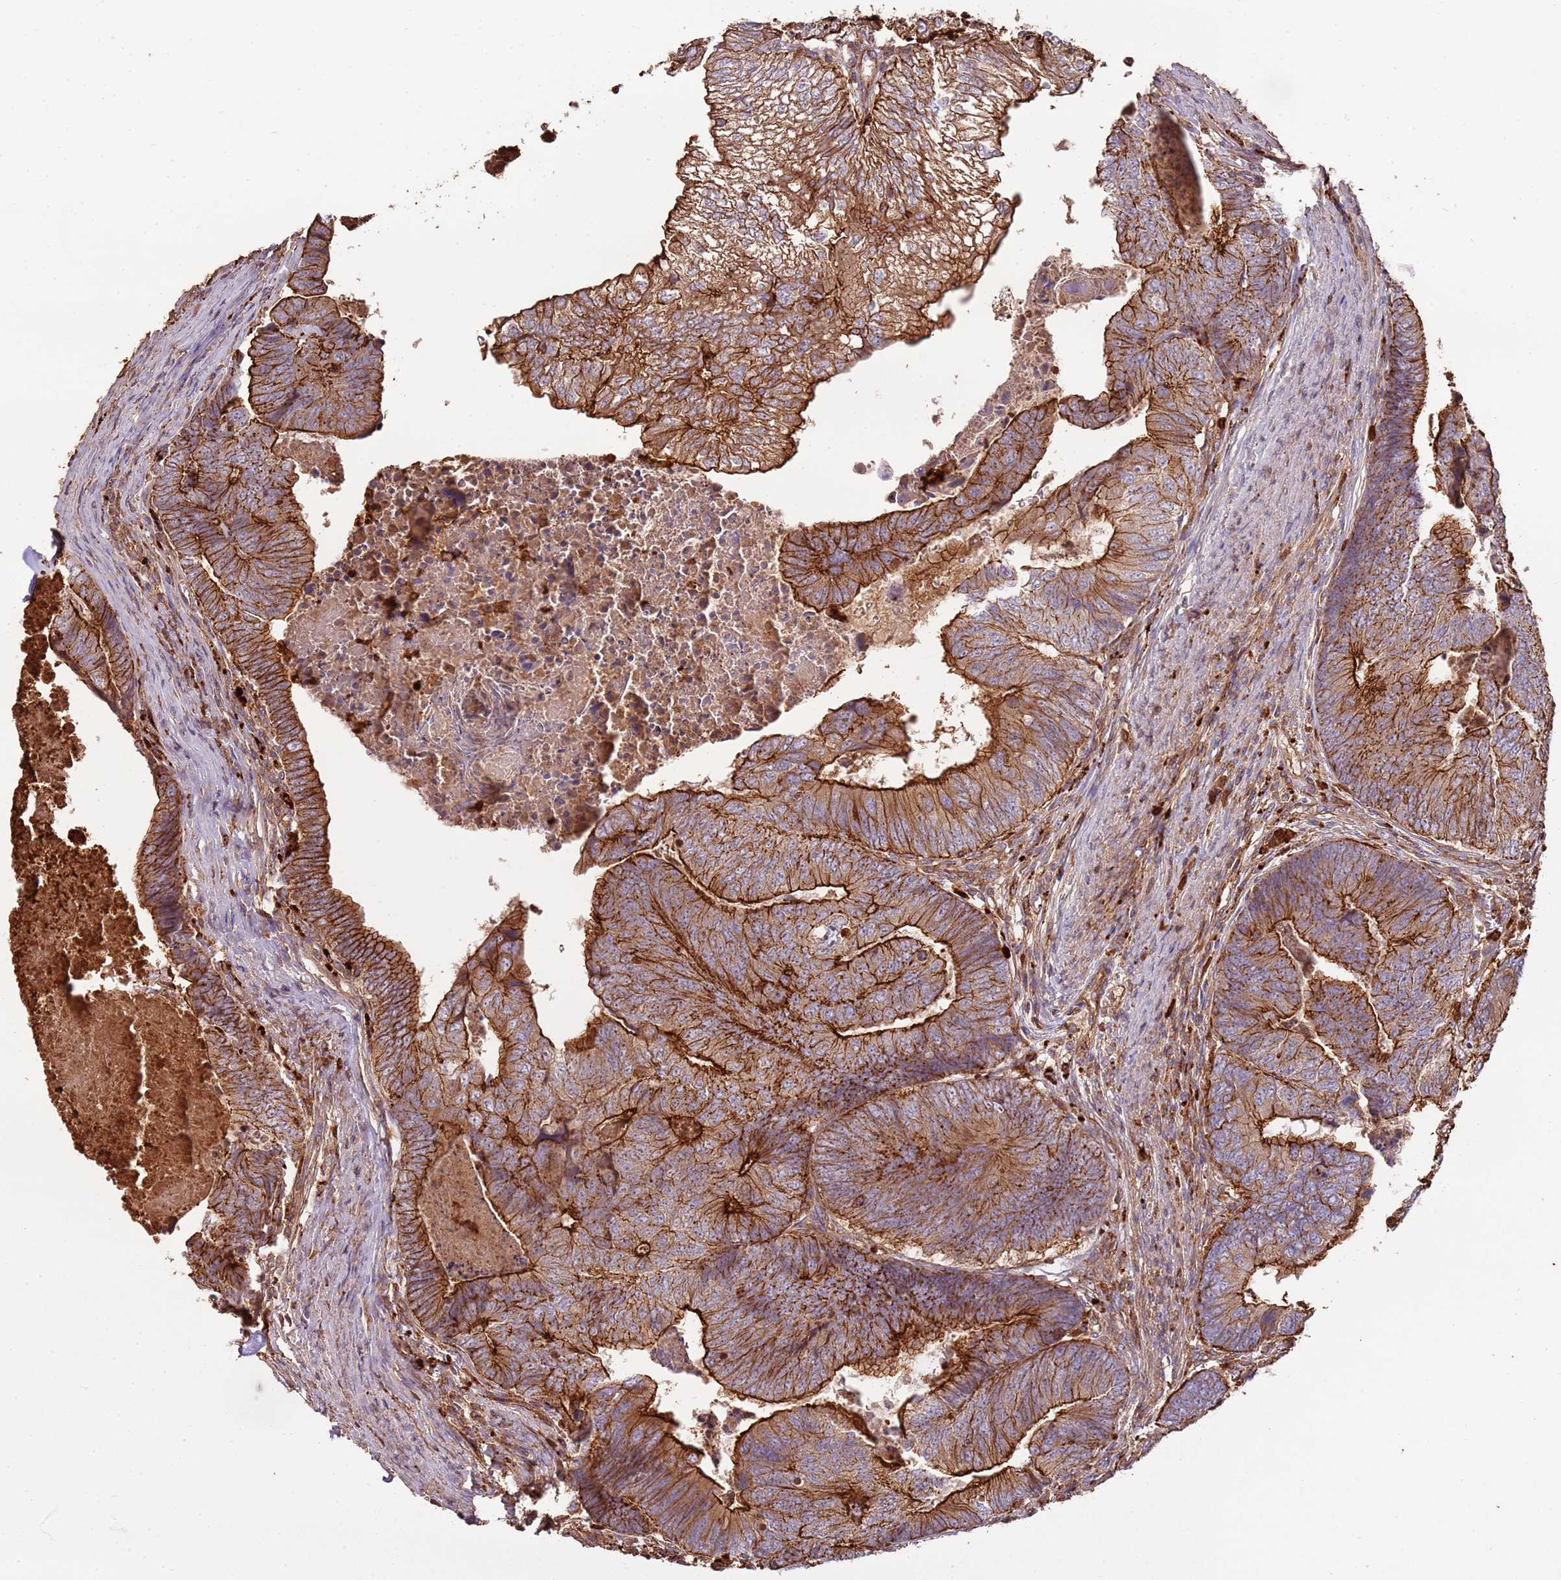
{"staining": {"intensity": "strong", "quantity": ">75%", "location": "cytoplasmic/membranous"}, "tissue": "colorectal cancer", "cell_type": "Tumor cells", "image_type": "cancer", "snomed": [{"axis": "morphology", "description": "Adenocarcinoma, NOS"}, {"axis": "topography", "description": "Colon"}], "caption": "A brown stain highlights strong cytoplasmic/membranous expression of a protein in colorectal cancer tumor cells. (Stains: DAB (3,3'-diaminobenzidine) in brown, nuclei in blue, Microscopy: brightfield microscopy at high magnification).", "gene": "NDUFAF4", "patient": {"sex": "female", "age": 67}}